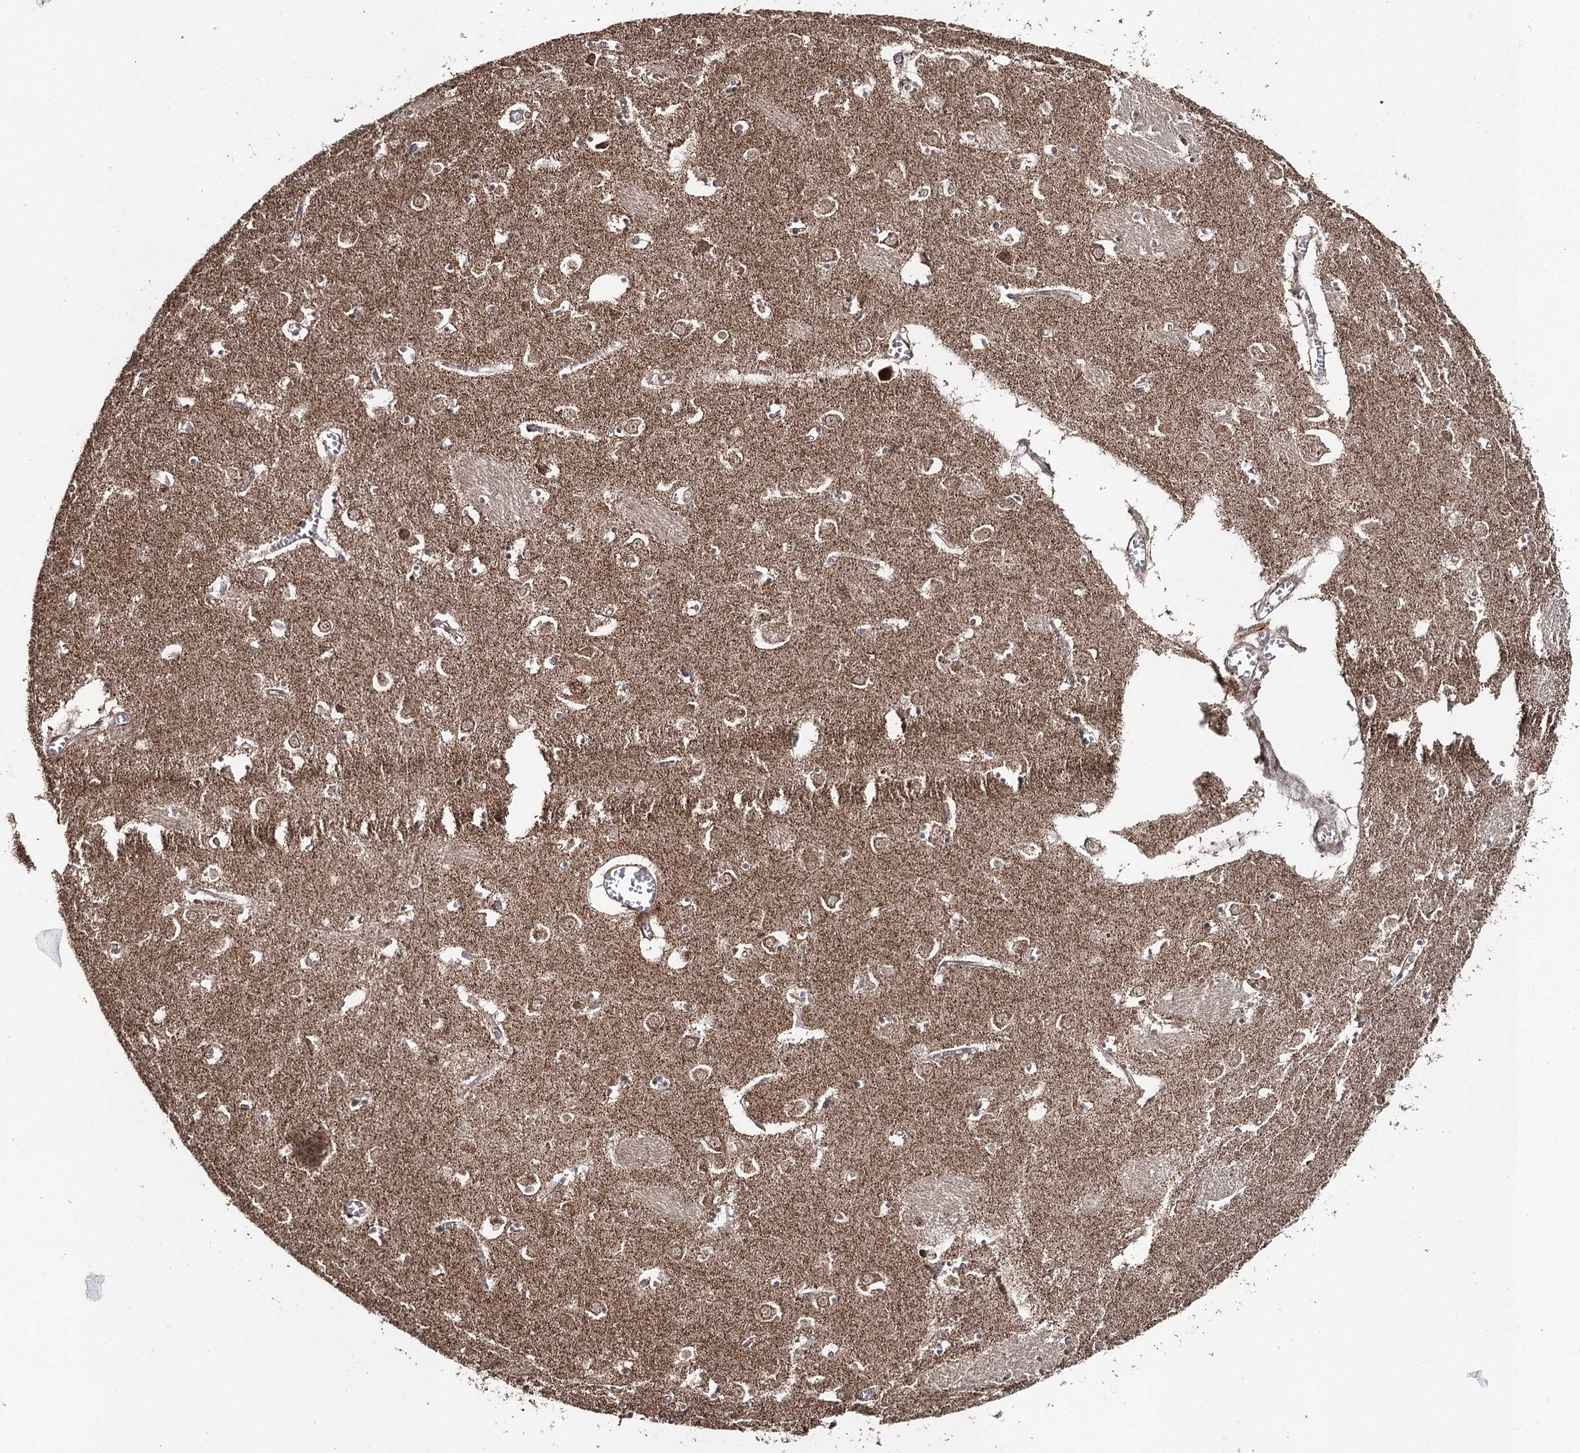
{"staining": {"intensity": "weak", "quantity": "25%-75%", "location": "cytoplasmic/membranous"}, "tissue": "caudate", "cell_type": "Glial cells", "image_type": "normal", "snomed": [{"axis": "morphology", "description": "Normal tissue, NOS"}, {"axis": "topography", "description": "Lateral ventricle wall"}], "caption": "About 25%-75% of glial cells in benign human caudate show weak cytoplasmic/membranous protein expression as visualized by brown immunohistochemical staining.", "gene": "PDHX", "patient": {"sex": "male", "age": 70}}